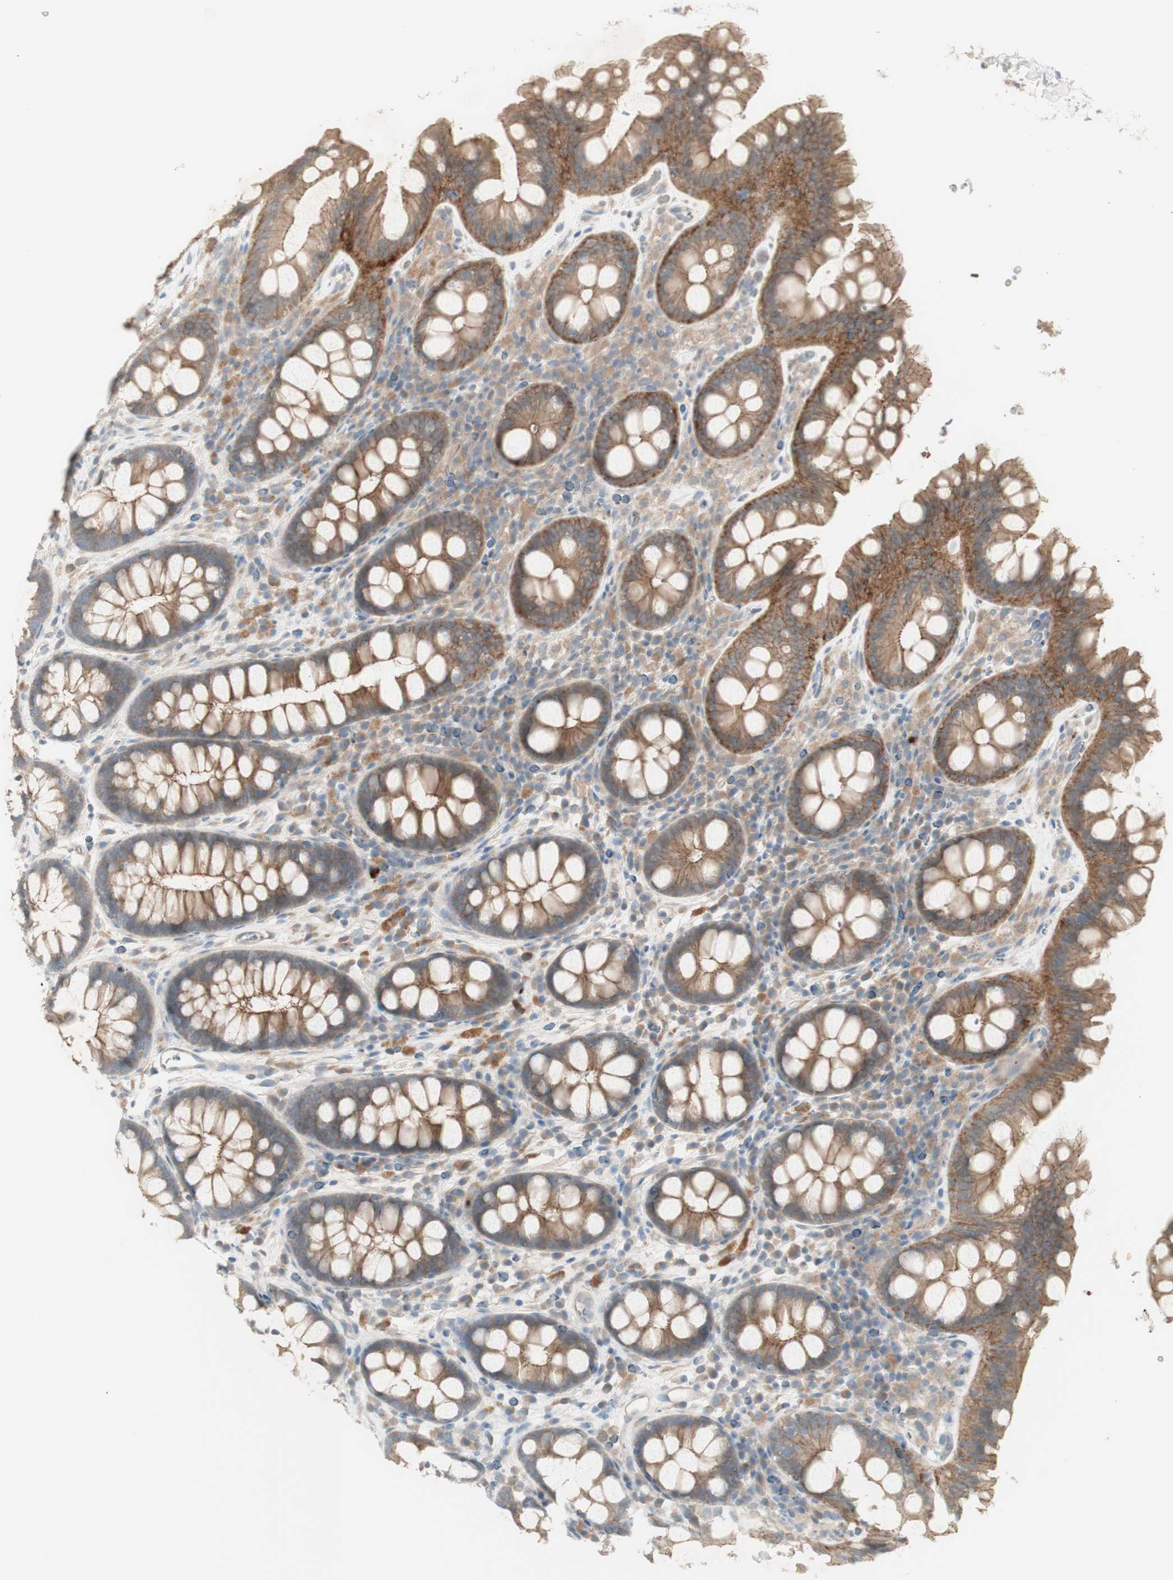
{"staining": {"intensity": "weak", "quantity": ">75%", "location": "cytoplasmic/membranous"}, "tissue": "colon", "cell_type": "Endothelial cells", "image_type": "normal", "snomed": [{"axis": "morphology", "description": "Normal tissue, NOS"}, {"axis": "topography", "description": "Colon"}], "caption": "Immunohistochemical staining of benign colon reveals >75% levels of weak cytoplasmic/membranous protein positivity in about >75% of endothelial cells. Using DAB (brown) and hematoxylin (blue) stains, captured at high magnification using brightfield microscopy.", "gene": "PTGER4", "patient": {"sex": "female", "age": 80}}